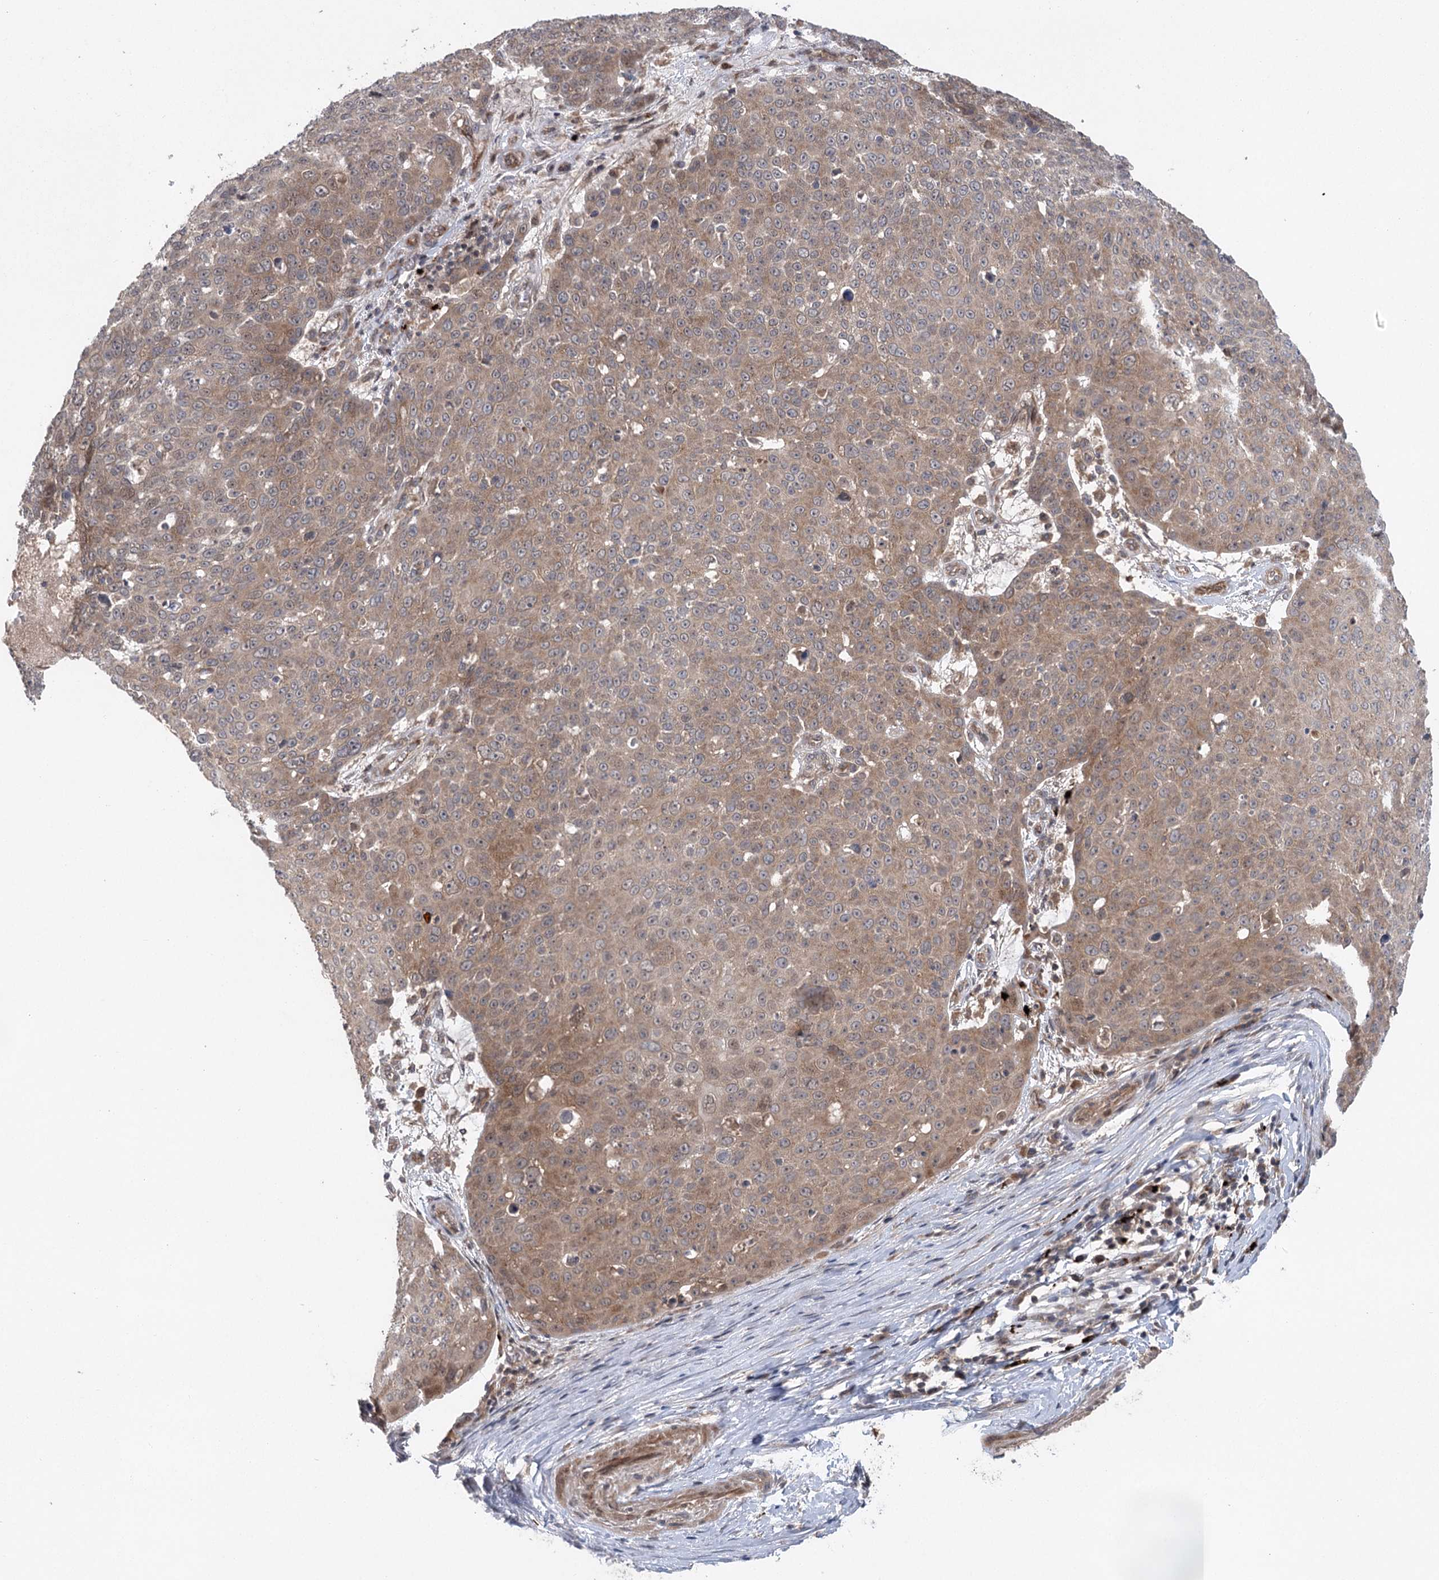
{"staining": {"intensity": "moderate", "quantity": ">75%", "location": "cytoplasmic/membranous"}, "tissue": "skin cancer", "cell_type": "Tumor cells", "image_type": "cancer", "snomed": [{"axis": "morphology", "description": "Squamous cell carcinoma, NOS"}, {"axis": "topography", "description": "Skin"}], "caption": "This histopathology image exhibits squamous cell carcinoma (skin) stained with IHC to label a protein in brown. The cytoplasmic/membranous of tumor cells show moderate positivity for the protein. Nuclei are counter-stained blue.", "gene": "METTL24", "patient": {"sex": "male", "age": 71}}